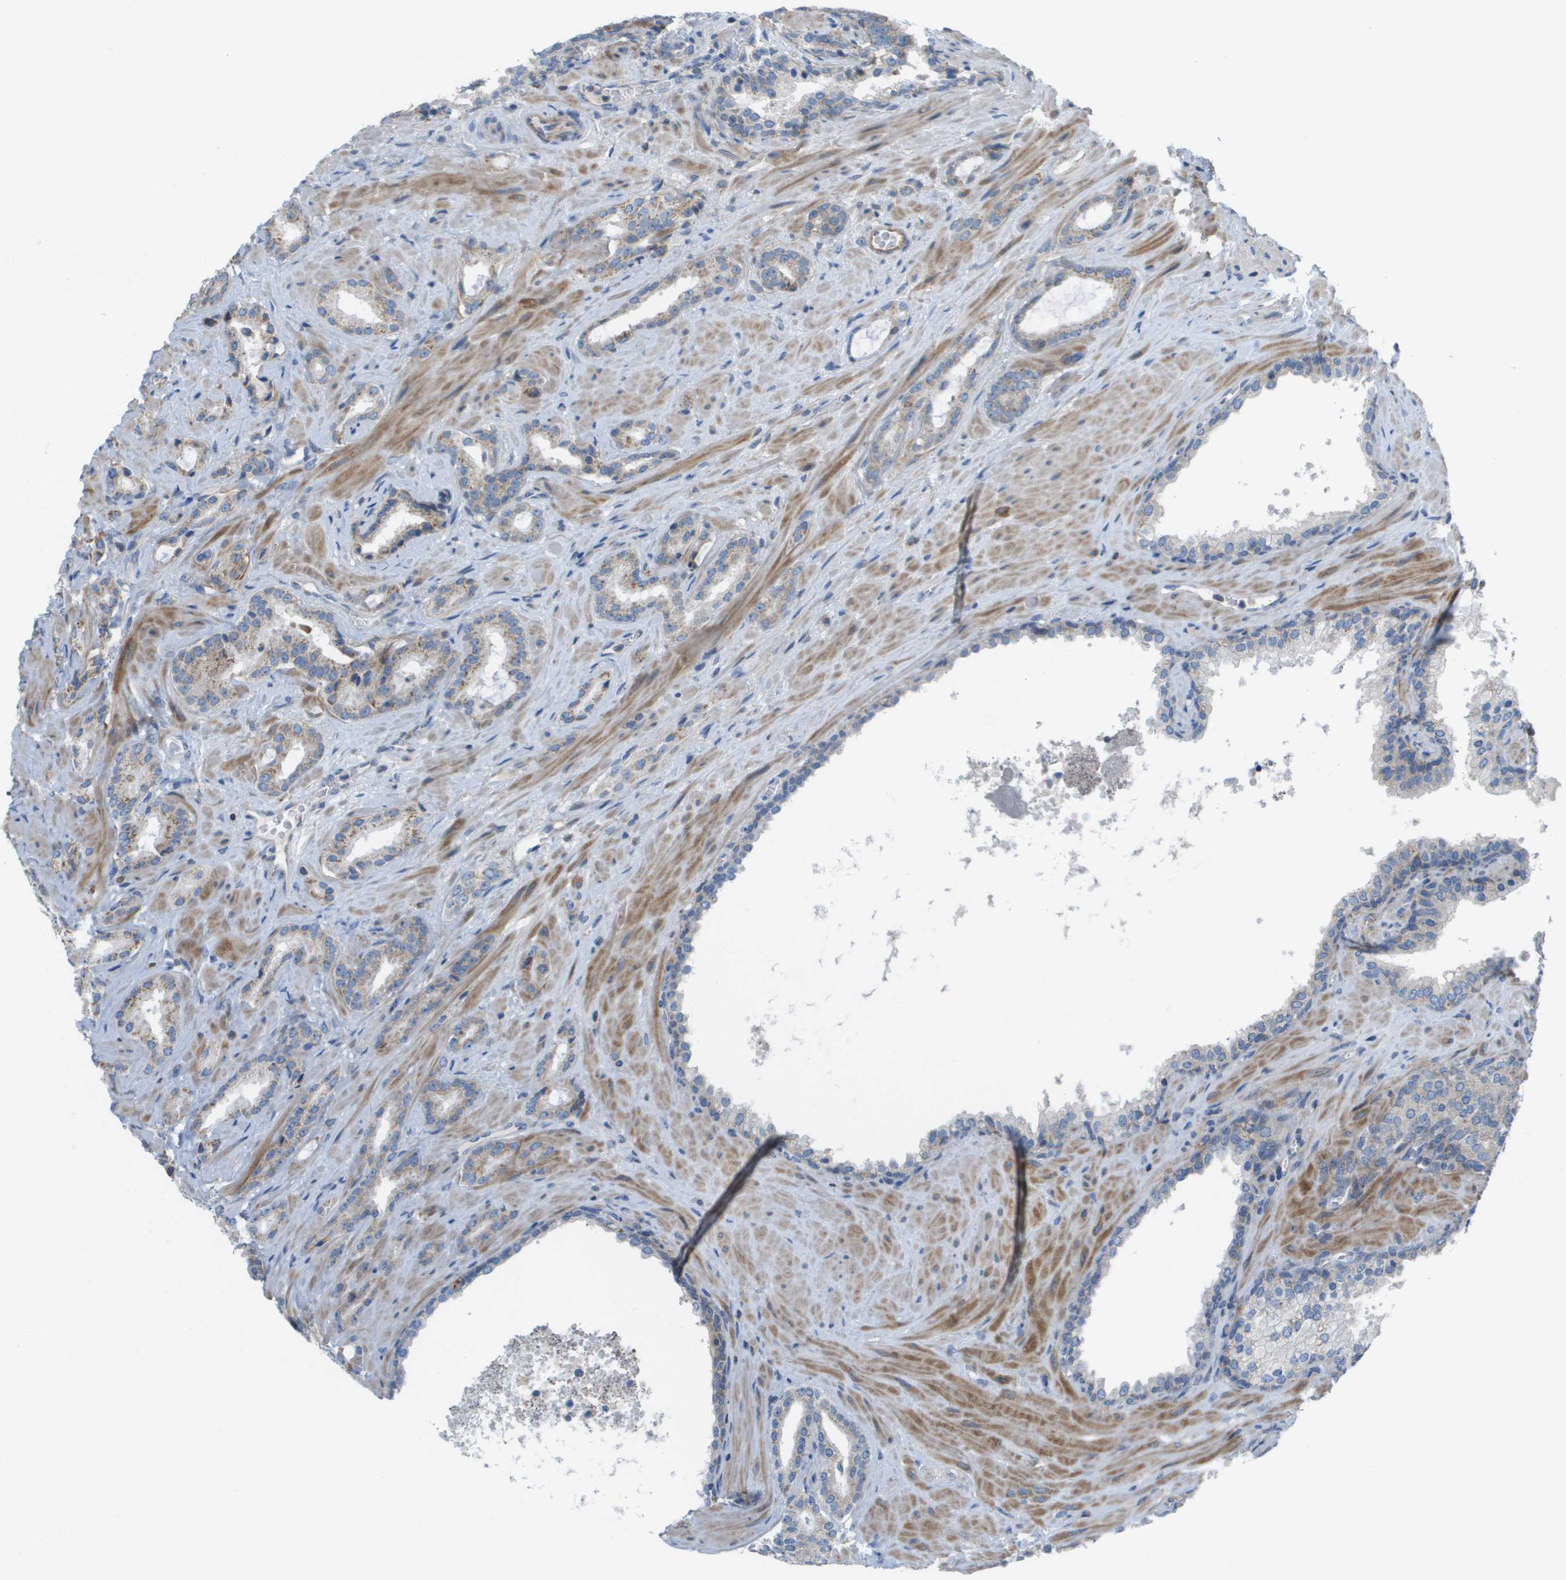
{"staining": {"intensity": "weak", "quantity": "25%-75%", "location": "cytoplasmic/membranous"}, "tissue": "prostate cancer", "cell_type": "Tumor cells", "image_type": "cancer", "snomed": [{"axis": "morphology", "description": "Adenocarcinoma, High grade"}, {"axis": "topography", "description": "Prostate"}], "caption": "Adenocarcinoma (high-grade) (prostate) stained with a protein marker reveals weak staining in tumor cells.", "gene": "GALNT6", "patient": {"sex": "male", "age": 64}}